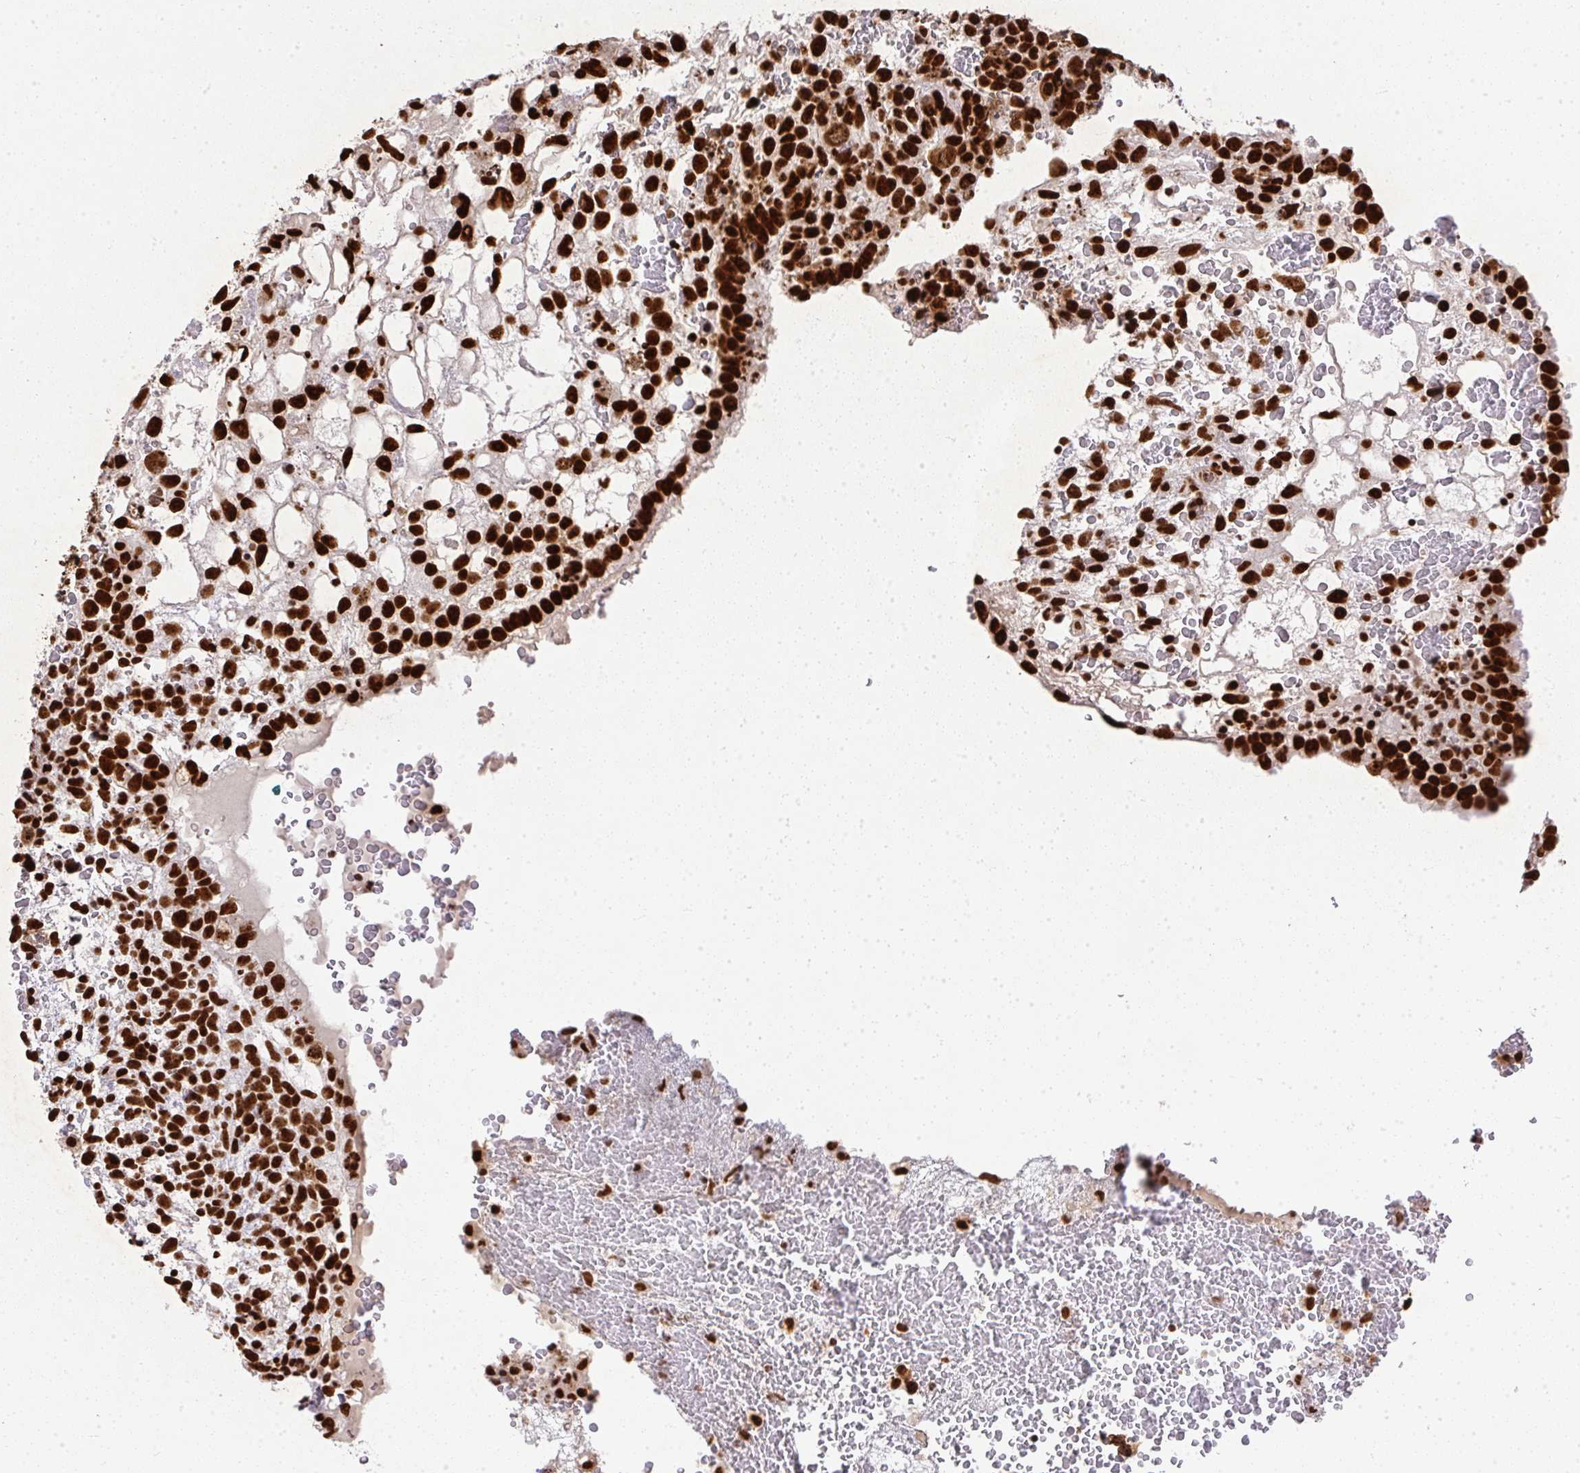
{"staining": {"intensity": "strong", "quantity": ">75%", "location": "nuclear"}, "tissue": "testis cancer", "cell_type": "Tumor cells", "image_type": "cancer", "snomed": [{"axis": "morphology", "description": "Normal tissue, NOS"}, {"axis": "morphology", "description": "Carcinoma, Embryonal, NOS"}, {"axis": "topography", "description": "Testis"}], "caption": "Immunohistochemistry (IHC) image of embryonal carcinoma (testis) stained for a protein (brown), which demonstrates high levels of strong nuclear staining in about >75% of tumor cells.", "gene": "U2AF1", "patient": {"sex": "male", "age": 32}}